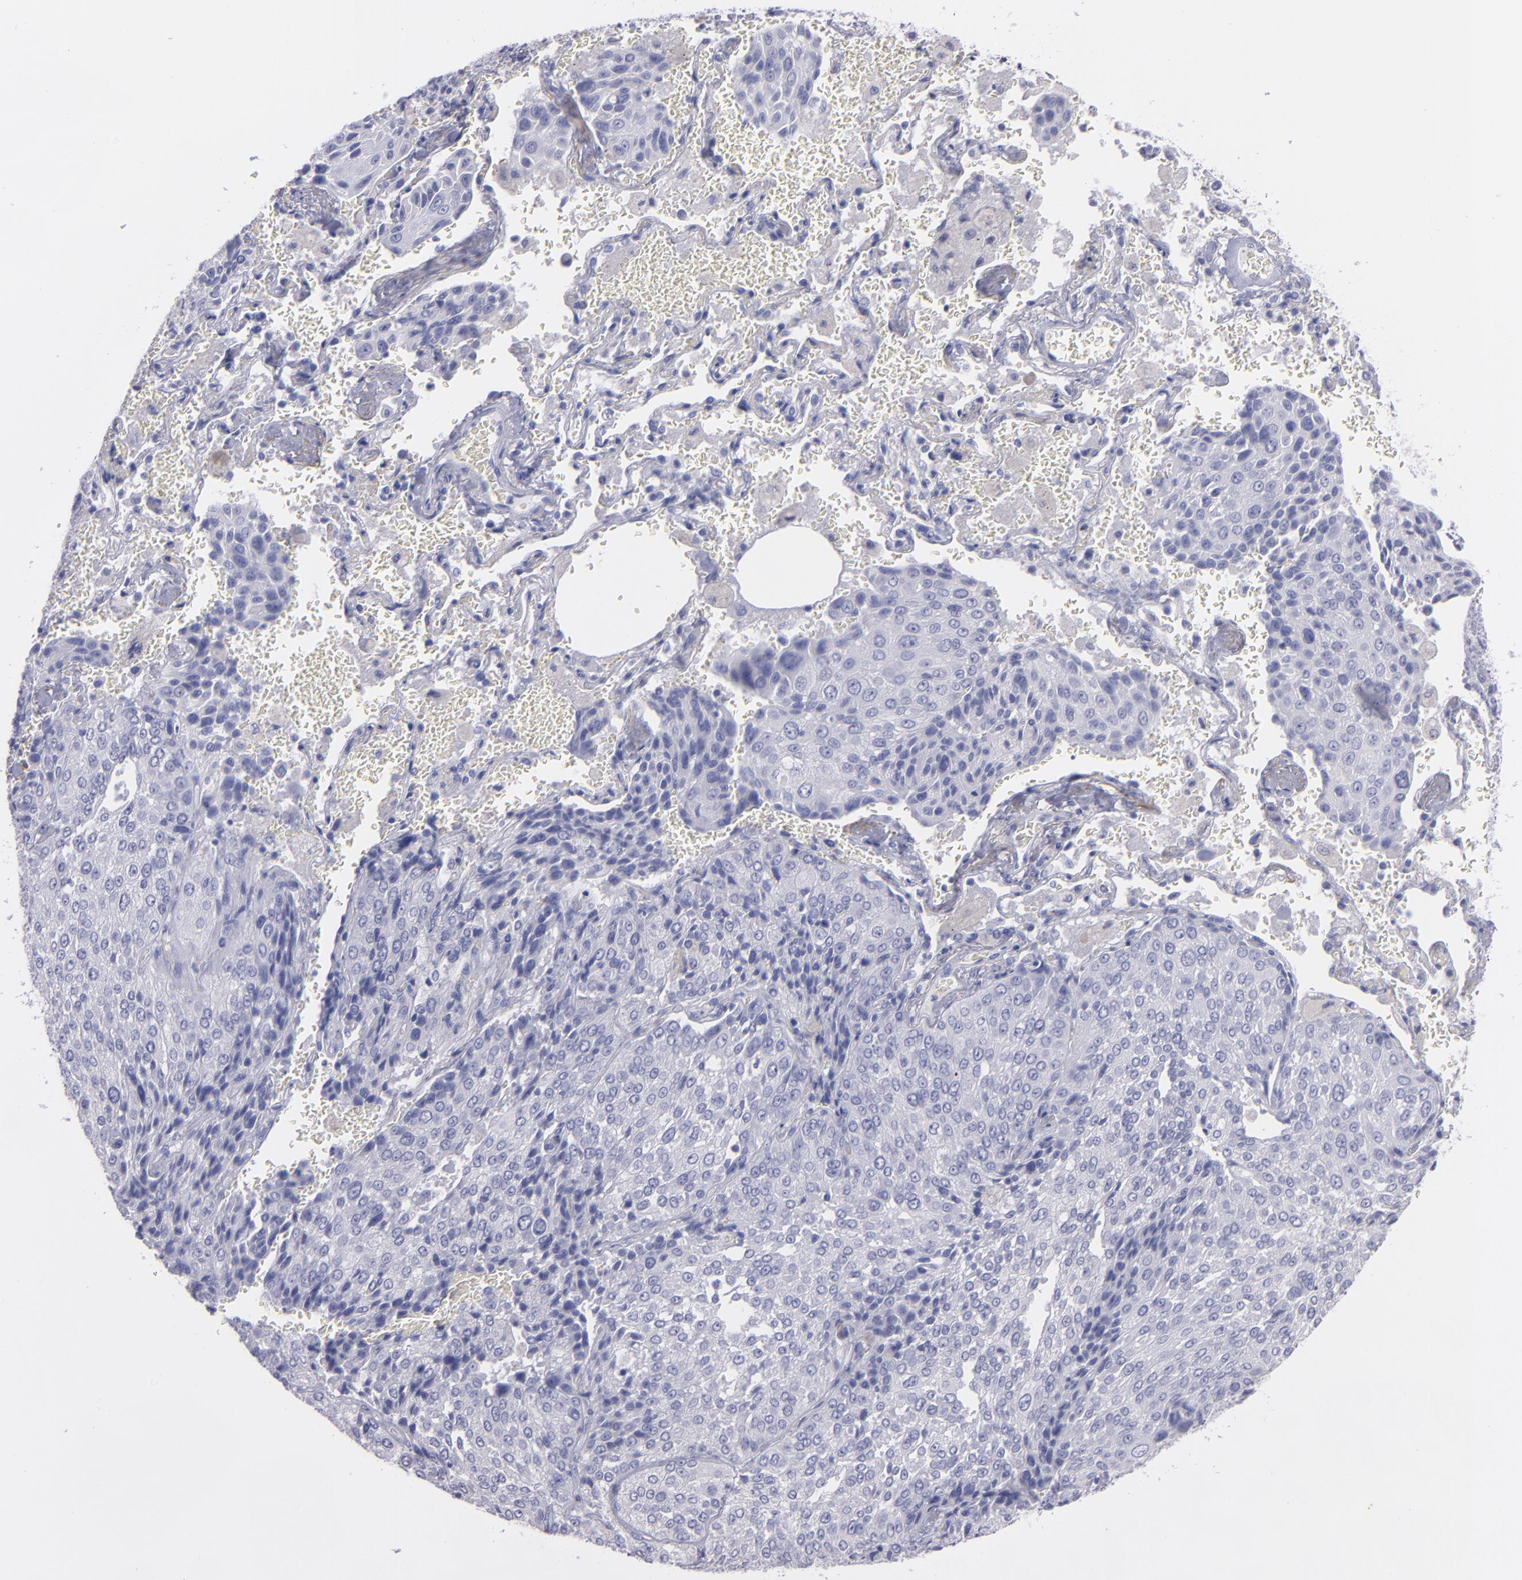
{"staining": {"intensity": "negative", "quantity": "none", "location": "none"}, "tissue": "lung cancer", "cell_type": "Tumor cells", "image_type": "cancer", "snomed": [{"axis": "morphology", "description": "Squamous cell carcinoma, NOS"}, {"axis": "topography", "description": "Lung"}], "caption": "This is a histopathology image of immunohistochemistry staining of squamous cell carcinoma (lung), which shows no positivity in tumor cells. (DAB (3,3'-diaminobenzidine) IHC with hematoxylin counter stain).", "gene": "SNAP25", "patient": {"sex": "male", "age": 54}}